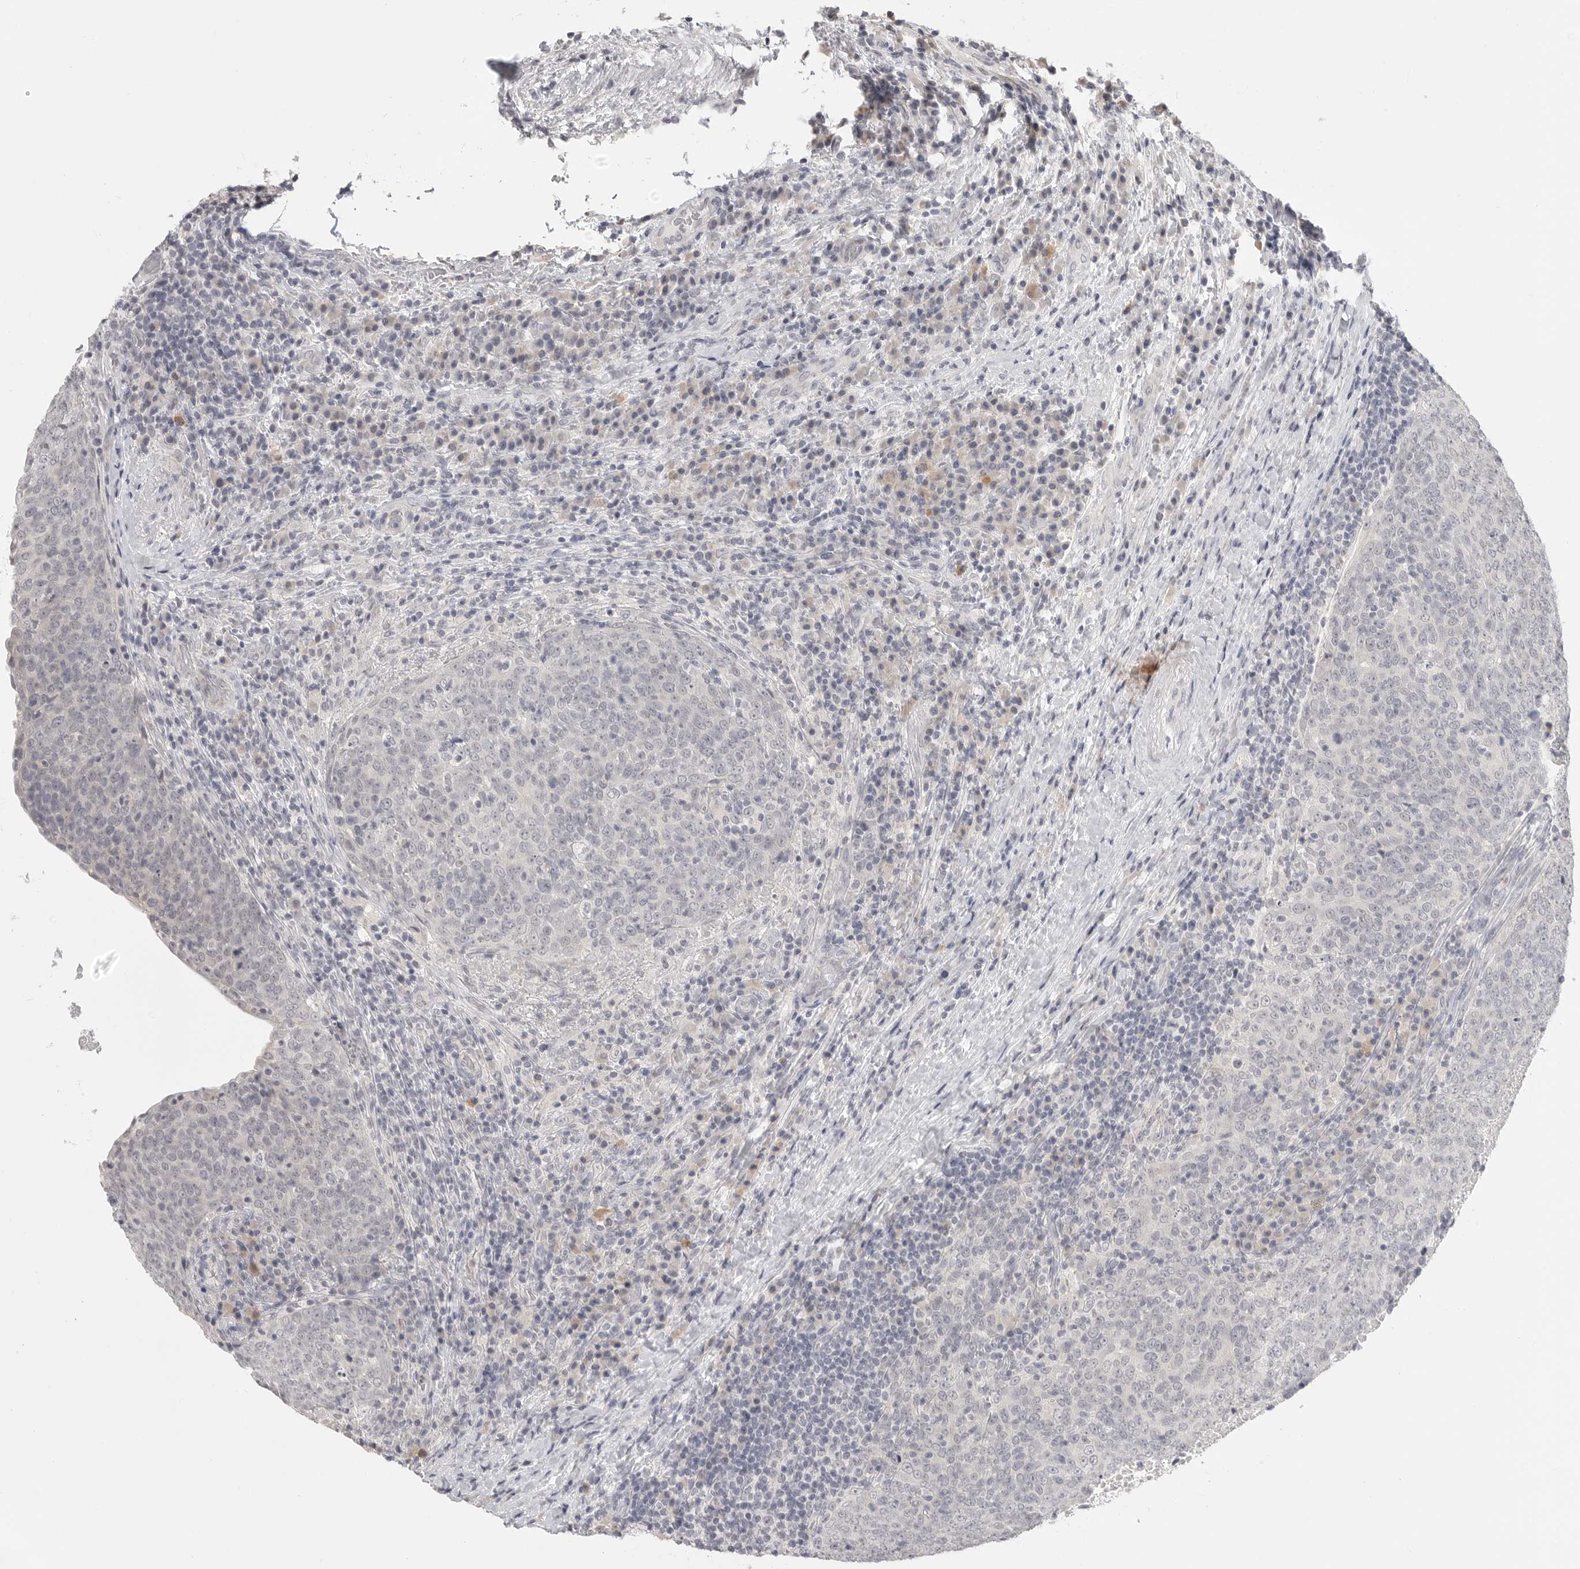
{"staining": {"intensity": "negative", "quantity": "none", "location": "none"}, "tissue": "head and neck cancer", "cell_type": "Tumor cells", "image_type": "cancer", "snomed": [{"axis": "morphology", "description": "Squamous cell carcinoma, NOS"}, {"axis": "morphology", "description": "Squamous cell carcinoma, metastatic, NOS"}, {"axis": "topography", "description": "Lymph node"}, {"axis": "topography", "description": "Head-Neck"}], "caption": "Human head and neck metastatic squamous cell carcinoma stained for a protein using IHC demonstrates no staining in tumor cells.", "gene": "HMGCS2", "patient": {"sex": "male", "age": 62}}